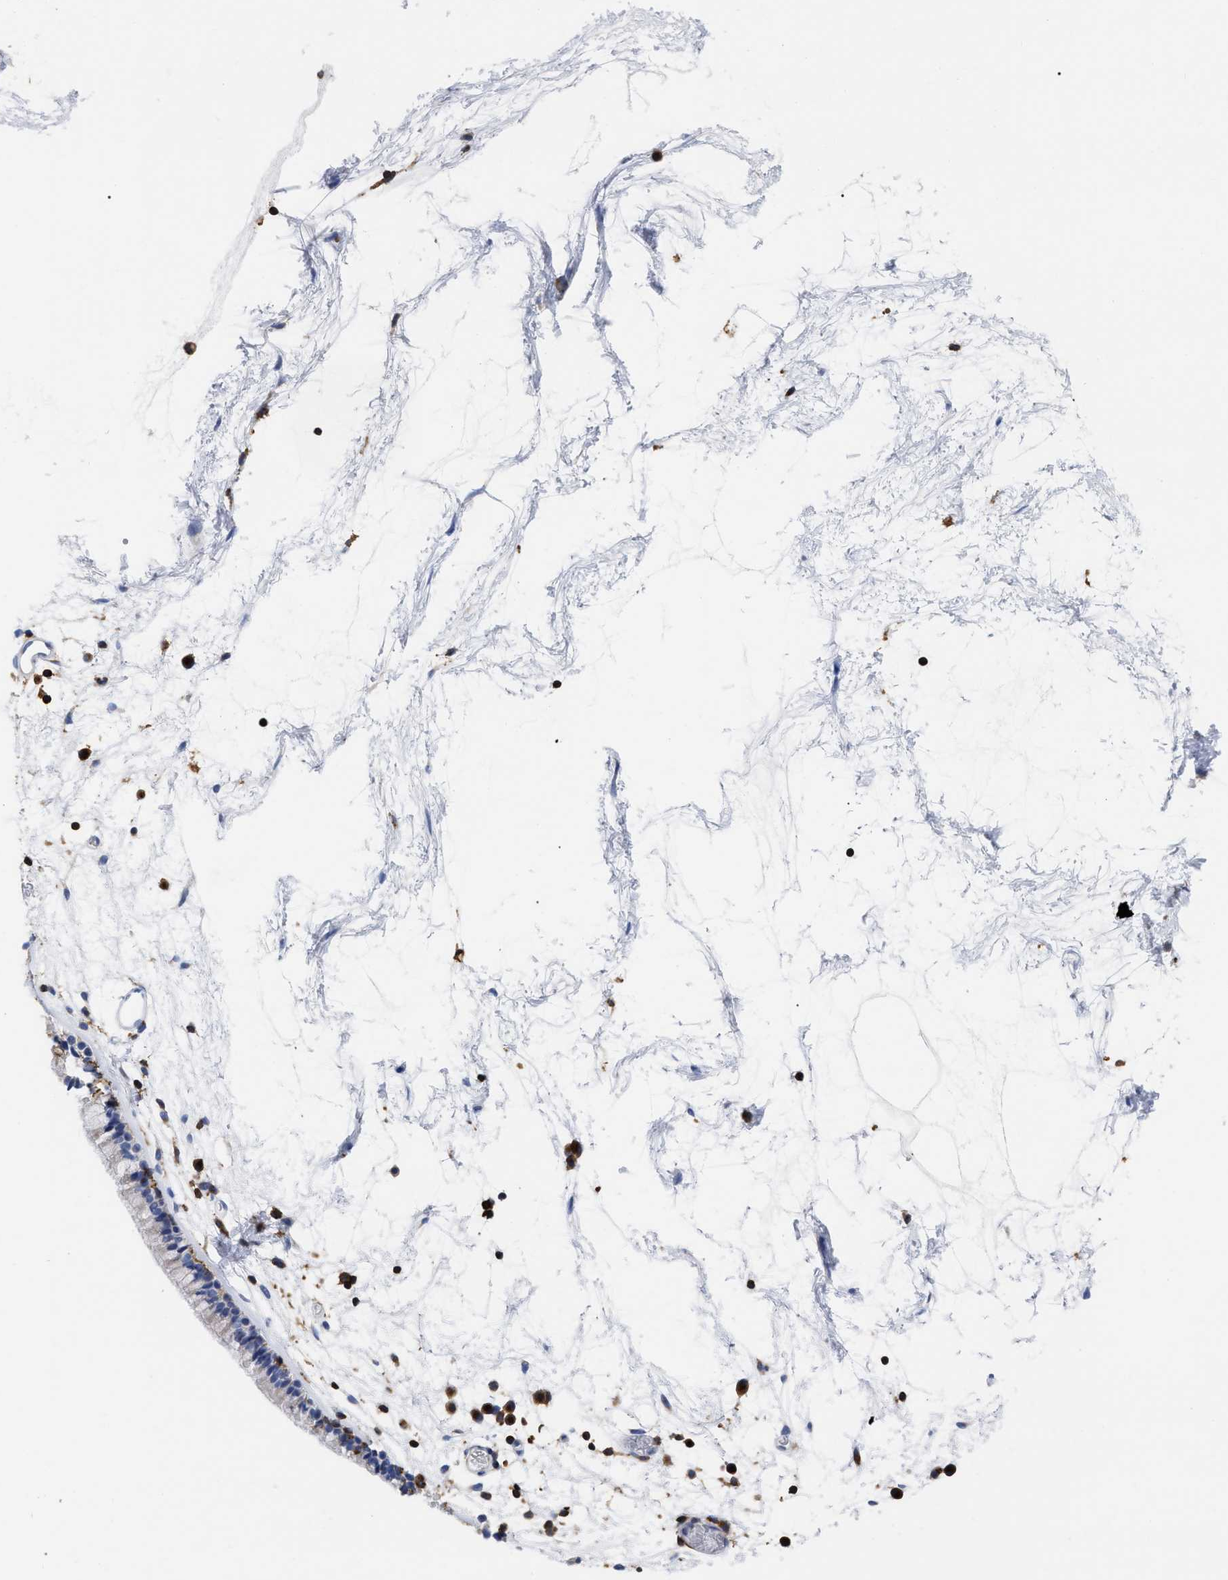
{"staining": {"intensity": "weak", "quantity": ">75%", "location": "cytoplasmic/membranous"}, "tissue": "nasopharynx", "cell_type": "Respiratory epithelial cells", "image_type": "normal", "snomed": [{"axis": "morphology", "description": "Normal tissue, NOS"}, {"axis": "morphology", "description": "Inflammation, NOS"}, {"axis": "topography", "description": "Nasopharynx"}], "caption": "Immunohistochemistry (IHC) histopathology image of benign nasopharynx: human nasopharynx stained using immunohistochemistry (IHC) shows low levels of weak protein expression localized specifically in the cytoplasmic/membranous of respiratory epithelial cells, appearing as a cytoplasmic/membranous brown color.", "gene": "HCLS1", "patient": {"sex": "male", "age": 48}}